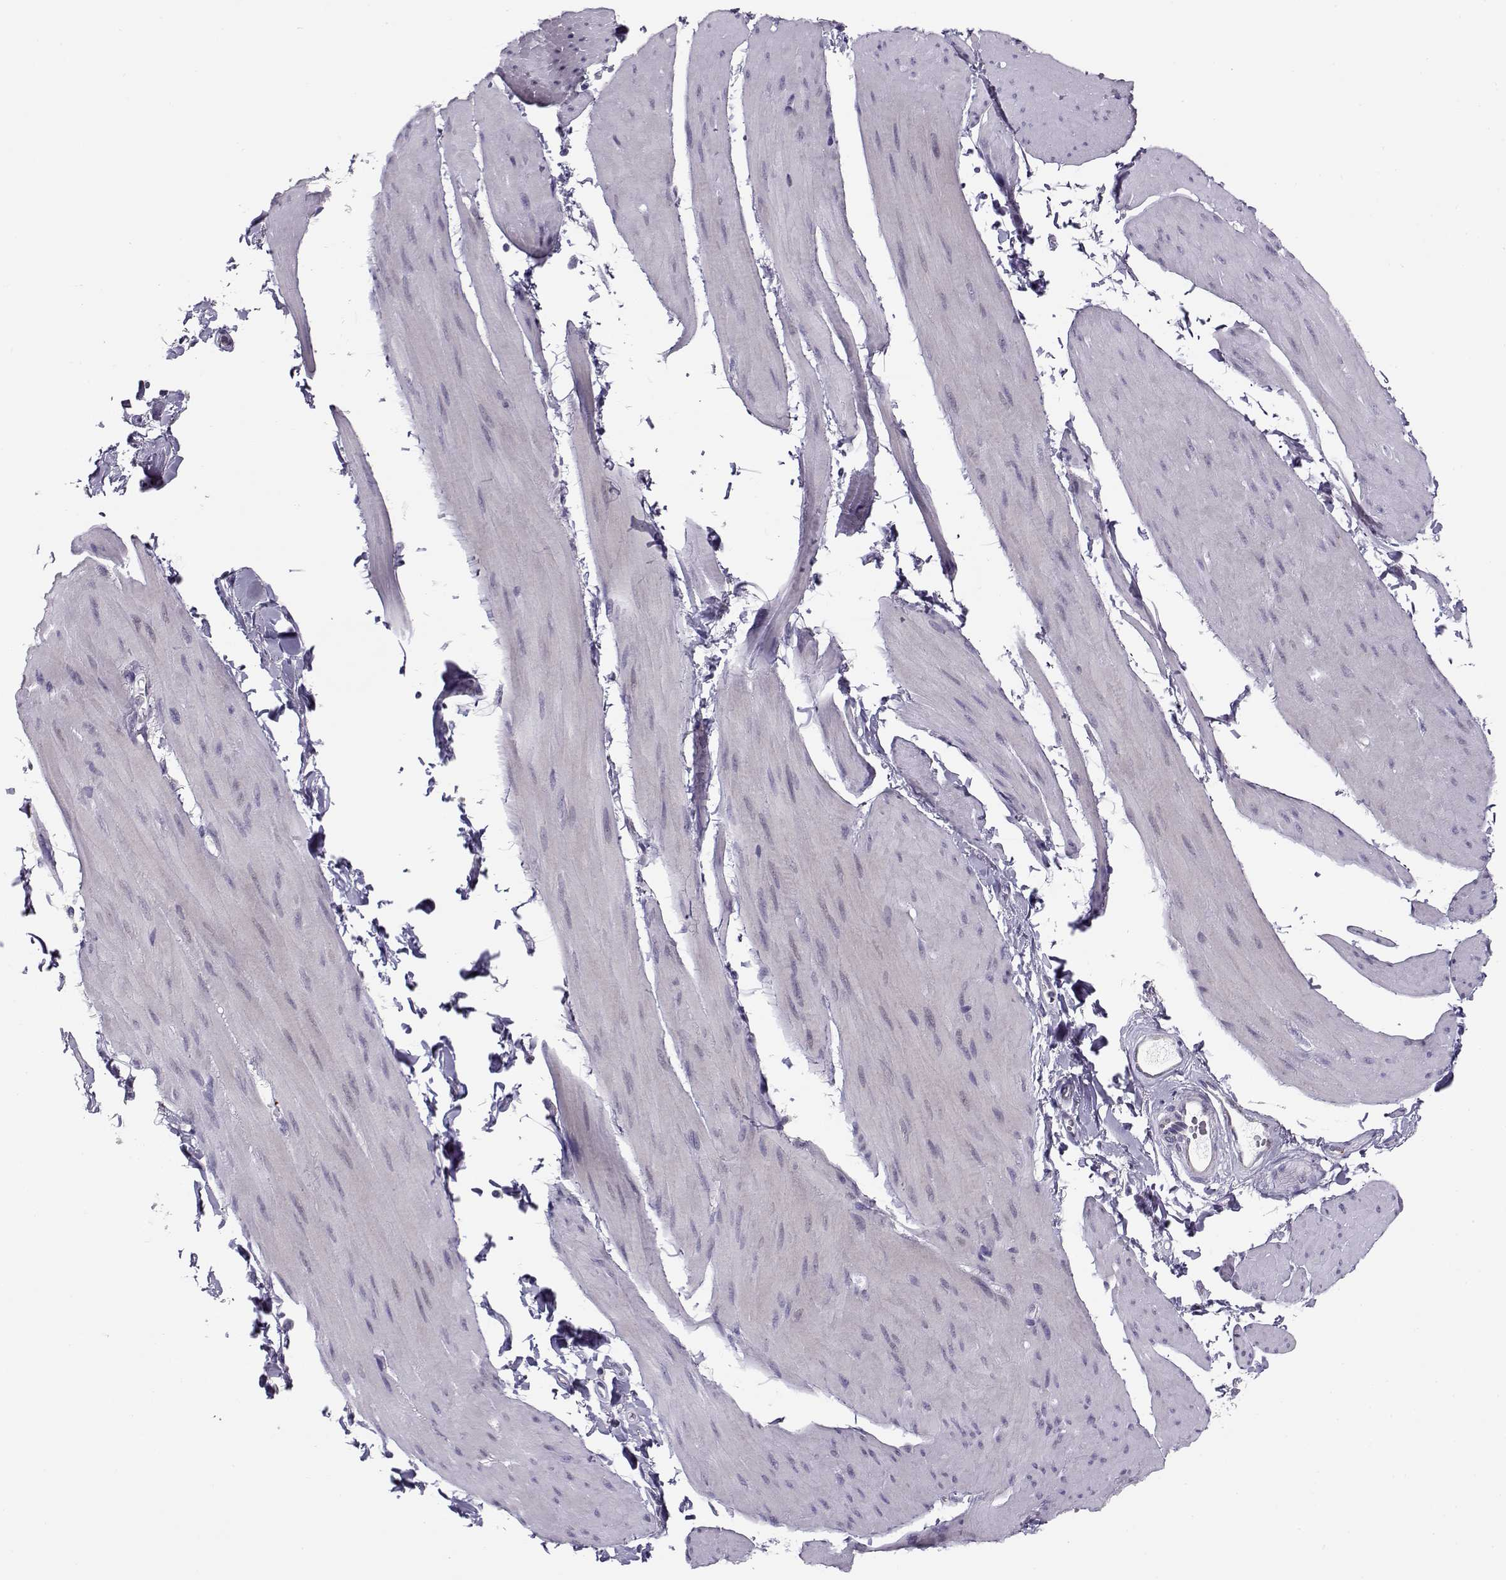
{"staining": {"intensity": "negative", "quantity": "none", "location": "none"}, "tissue": "smooth muscle", "cell_type": "Smooth muscle cells", "image_type": "normal", "snomed": [{"axis": "morphology", "description": "Normal tissue, NOS"}, {"axis": "topography", "description": "Adipose tissue"}, {"axis": "topography", "description": "Smooth muscle"}, {"axis": "topography", "description": "Peripheral nerve tissue"}], "caption": "Smooth muscle cells are negative for protein expression in benign human smooth muscle. (Stains: DAB immunohistochemistry with hematoxylin counter stain, Microscopy: brightfield microscopy at high magnification).", "gene": "KLF17", "patient": {"sex": "male", "age": 83}}